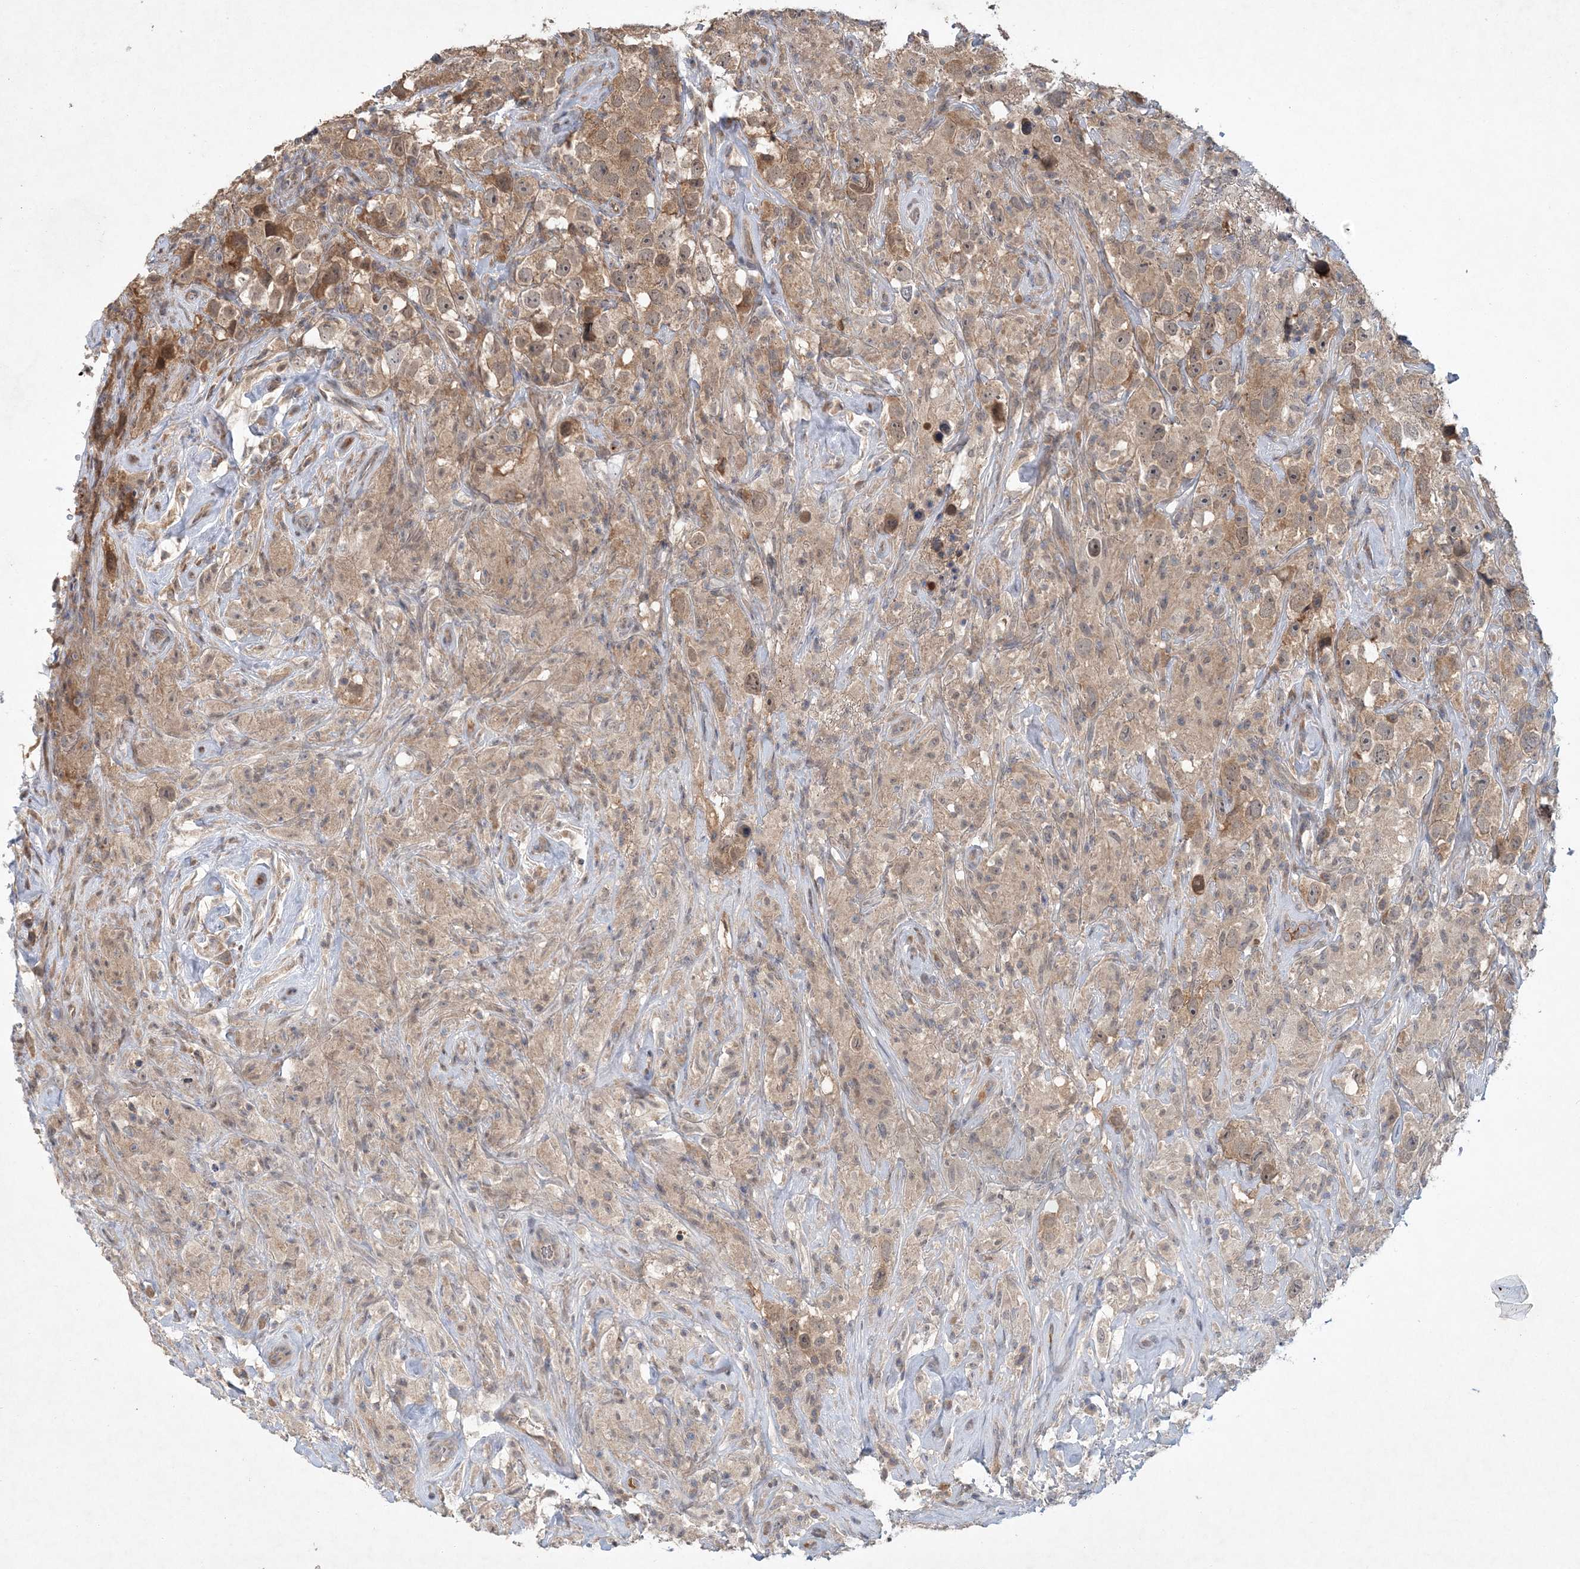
{"staining": {"intensity": "weak", "quantity": ">75%", "location": "cytoplasmic/membranous"}, "tissue": "testis cancer", "cell_type": "Tumor cells", "image_type": "cancer", "snomed": [{"axis": "morphology", "description": "Seminoma, NOS"}, {"axis": "topography", "description": "Testis"}], "caption": "About >75% of tumor cells in human testis seminoma show weak cytoplasmic/membranous protein positivity as visualized by brown immunohistochemical staining.", "gene": "RNF25", "patient": {"sex": "male", "age": 49}}